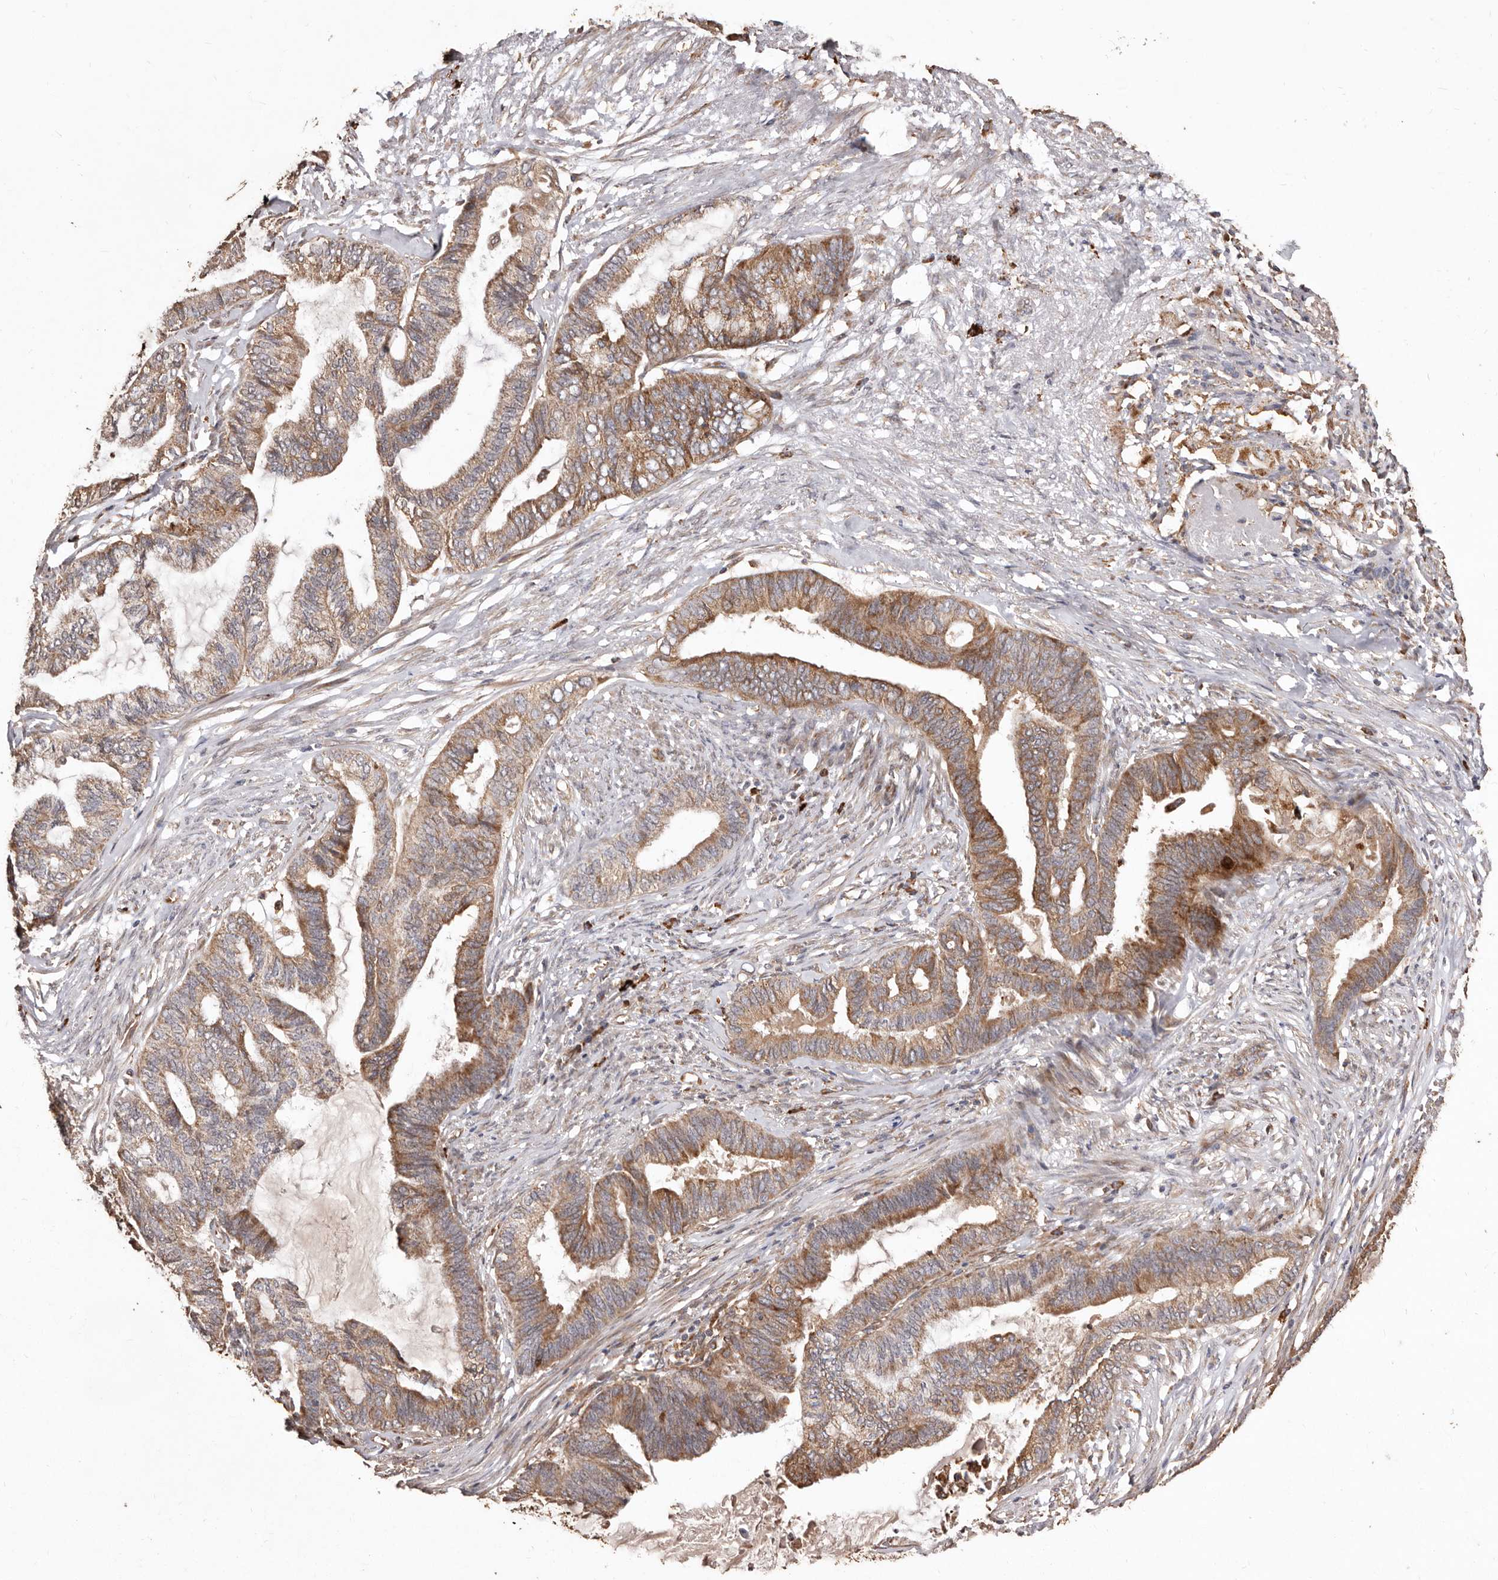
{"staining": {"intensity": "moderate", "quantity": ">75%", "location": "cytoplasmic/membranous"}, "tissue": "endometrial cancer", "cell_type": "Tumor cells", "image_type": "cancer", "snomed": [{"axis": "morphology", "description": "Adenocarcinoma, NOS"}, {"axis": "topography", "description": "Endometrium"}], "caption": "A micrograph showing moderate cytoplasmic/membranous expression in about >75% of tumor cells in adenocarcinoma (endometrial), as visualized by brown immunohistochemical staining.", "gene": "STEAP2", "patient": {"sex": "female", "age": 86}}